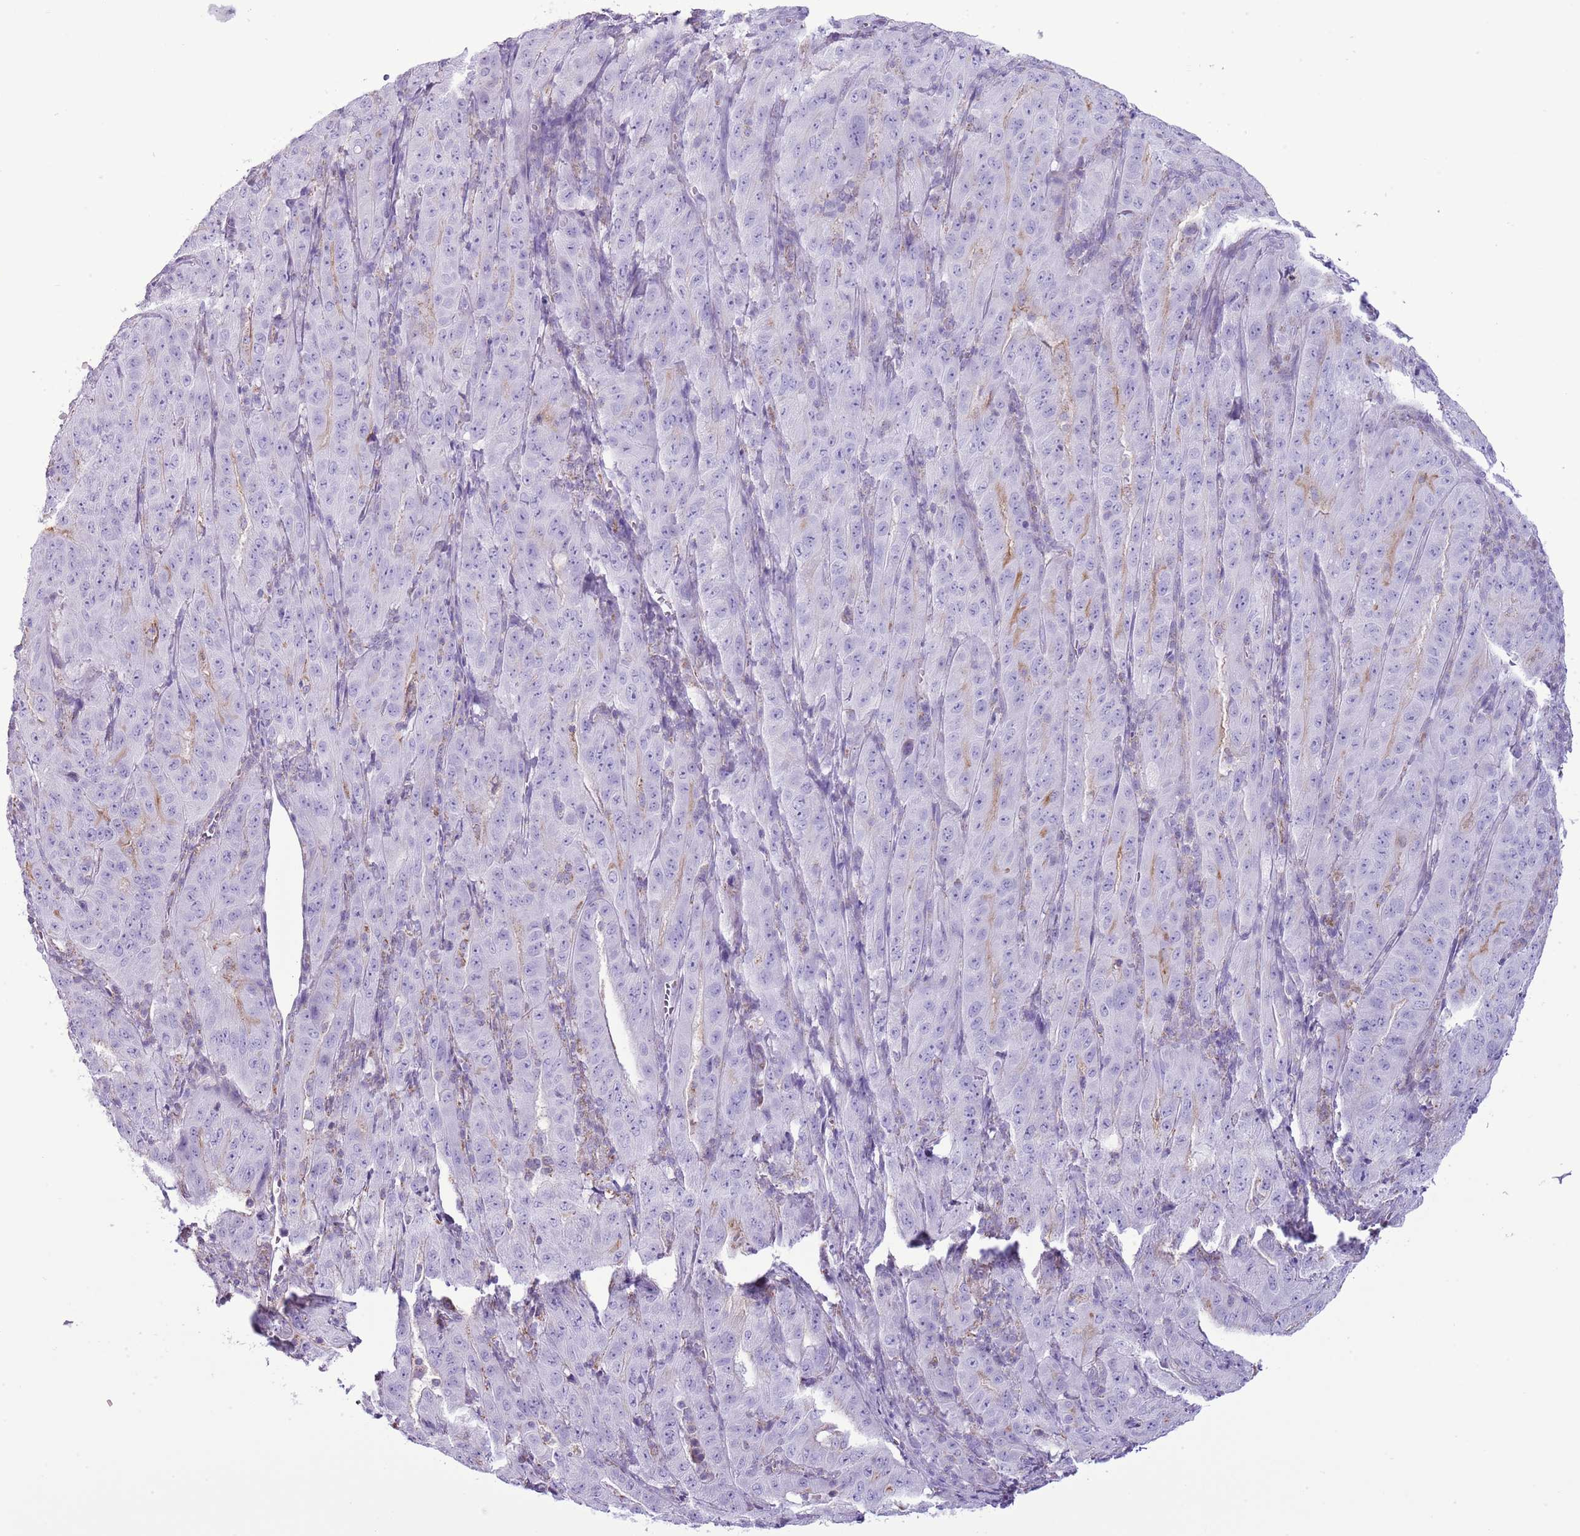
{"staining": {"intensity": "negative", "quantity": "none", "location": "none"}, "tissue": "pancreatic cancer", "cell_type": "Tumor cells", "image_type": "cancer", "snomed": [{"axis": "morphology", "description": "Adenocarcinoma, NOS"}, {"axis": "topography", "description": "Pancreas"}], "caption": "Micrograph shows no significant protein expression in tumor cells of pancreatic cancer. Brightfield microscopy of immunohistochemistry (IHC) stained with DAB (brown) and hematoxylin (blue), captured at high magnification.", "gene": "SLC23A1", "patient": {"sex": "male", "age": 63}}